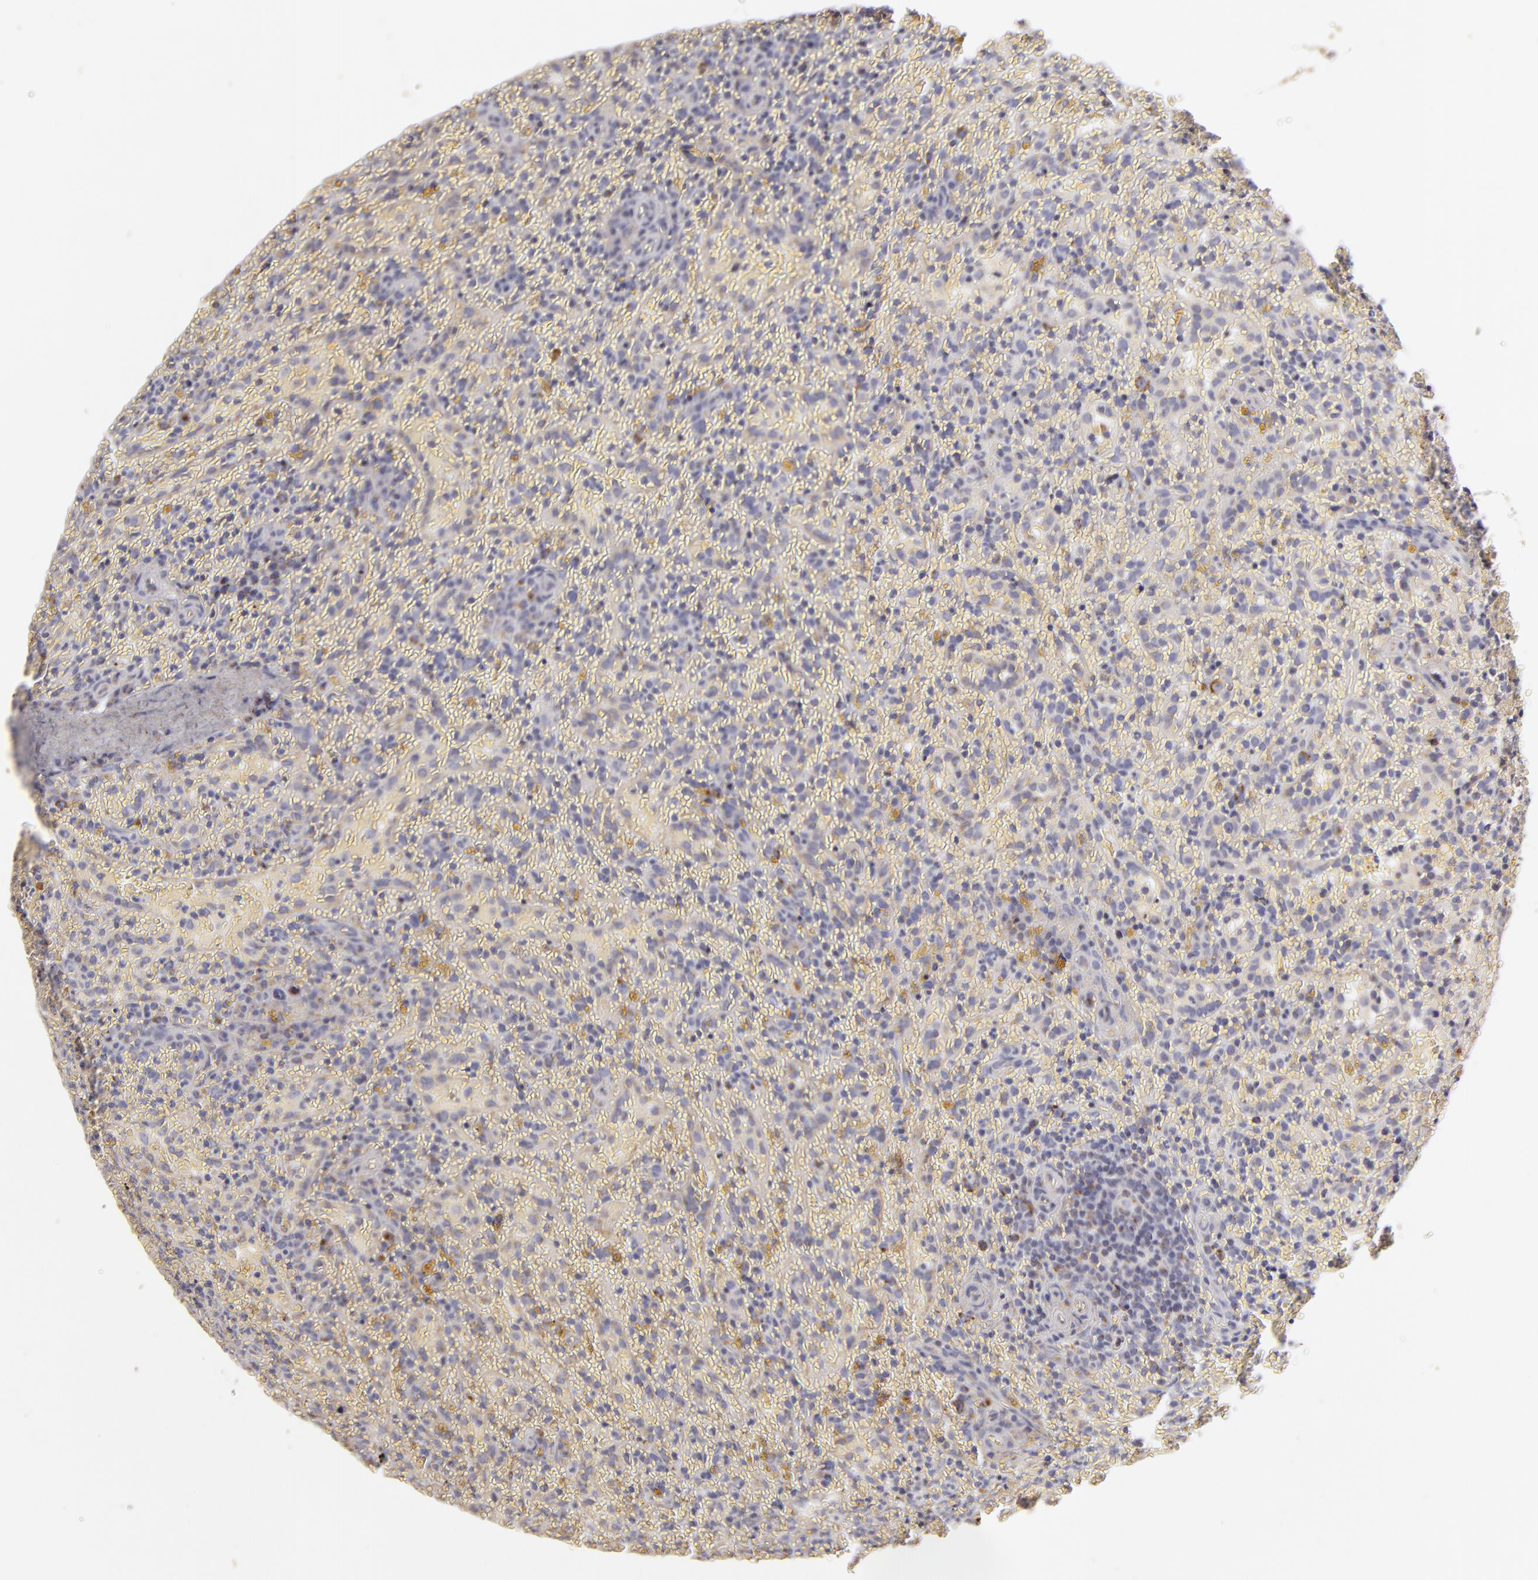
{"staining": {"intensity": "moderate", "quantity": "<25%", "location": "cytoplasmic/membranous"}, "tissue": "lymphoma", "cell_type": "Tumor cells", "image_type": "cancer", "snomed": [{"axis": "morphology", "description": "Malignant lymphoma, non-Hodgkin's type, High grade"}, {"axis": "topography", "description": "Spleen"}, {"axis": "topography", "description": "Lymph node"}], "caption": "Immunohistochemical staining of human lymphoma reveals low levels of moderate cytoplasmic/membranous protein staining in about <25% of tumor cells.", "gene": "CFB", "patient": {"sex": "female", "age": 70}}